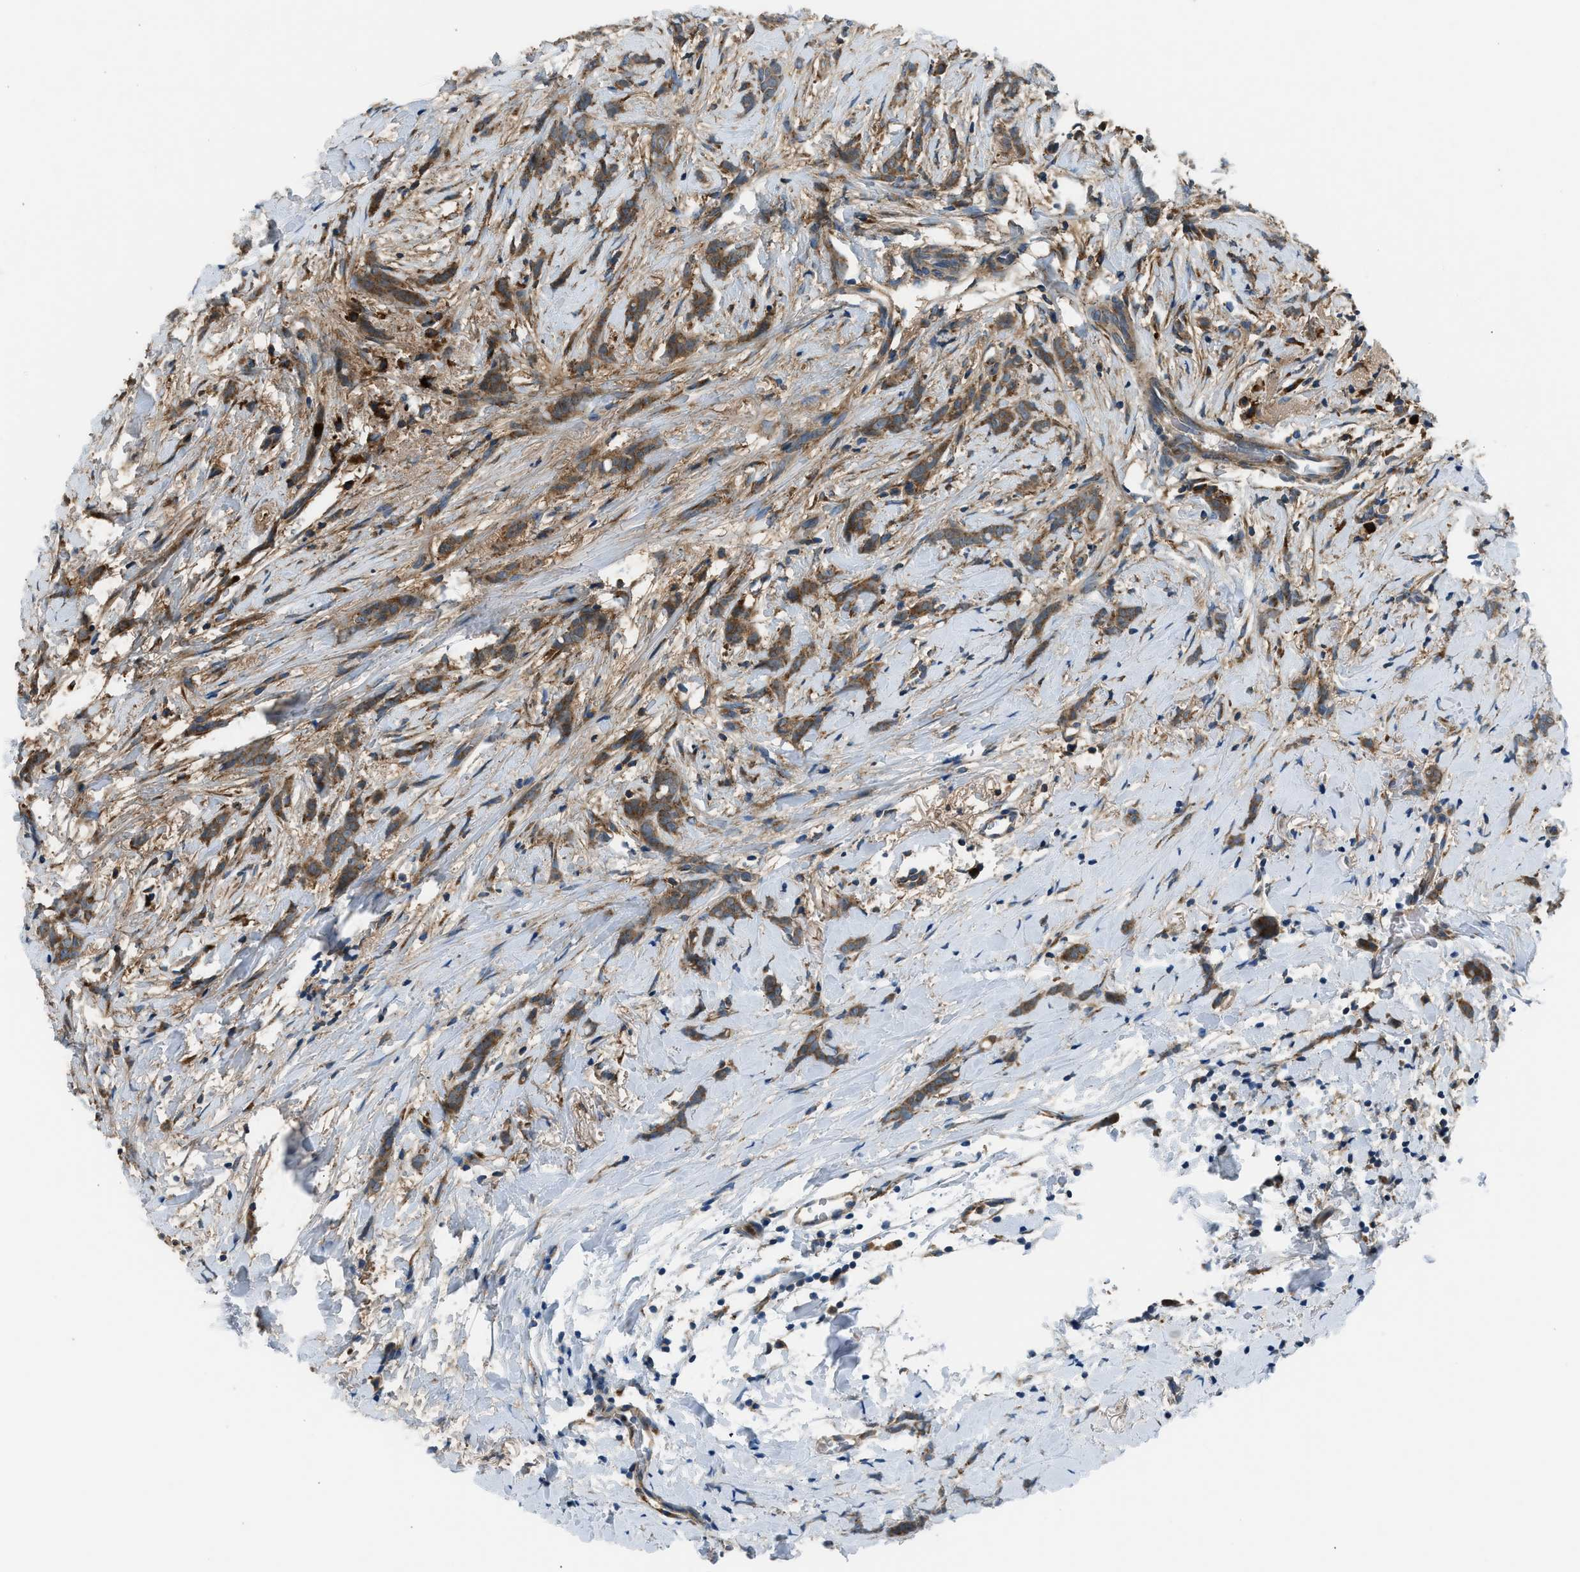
{"staining": {"intensity": "strong", "quantity": ">75%", "location": "cytoplasmic/membranous"}, "tissue": "breast cancer", "cell_type": "Tumor cells", "image_type": "cancer", "snomed": [{"axis": "morphology", "description": "Lobular carcinoma, in situ"}, {"axis": "morphology", "description": "Lobular carcinoma"}, {"axis": "topography", "description": "Breast"}], "caption": "DAB (3,3'-diaminobenzidine) immunohistochemical staining of human breast cancer (lobular carcinoma) shows strong cytoplasmic/membranous protein positivity in about >75% of tumor cells.", "gene": "EDARADD", "patient": {"sex": "female", "age": 41}}